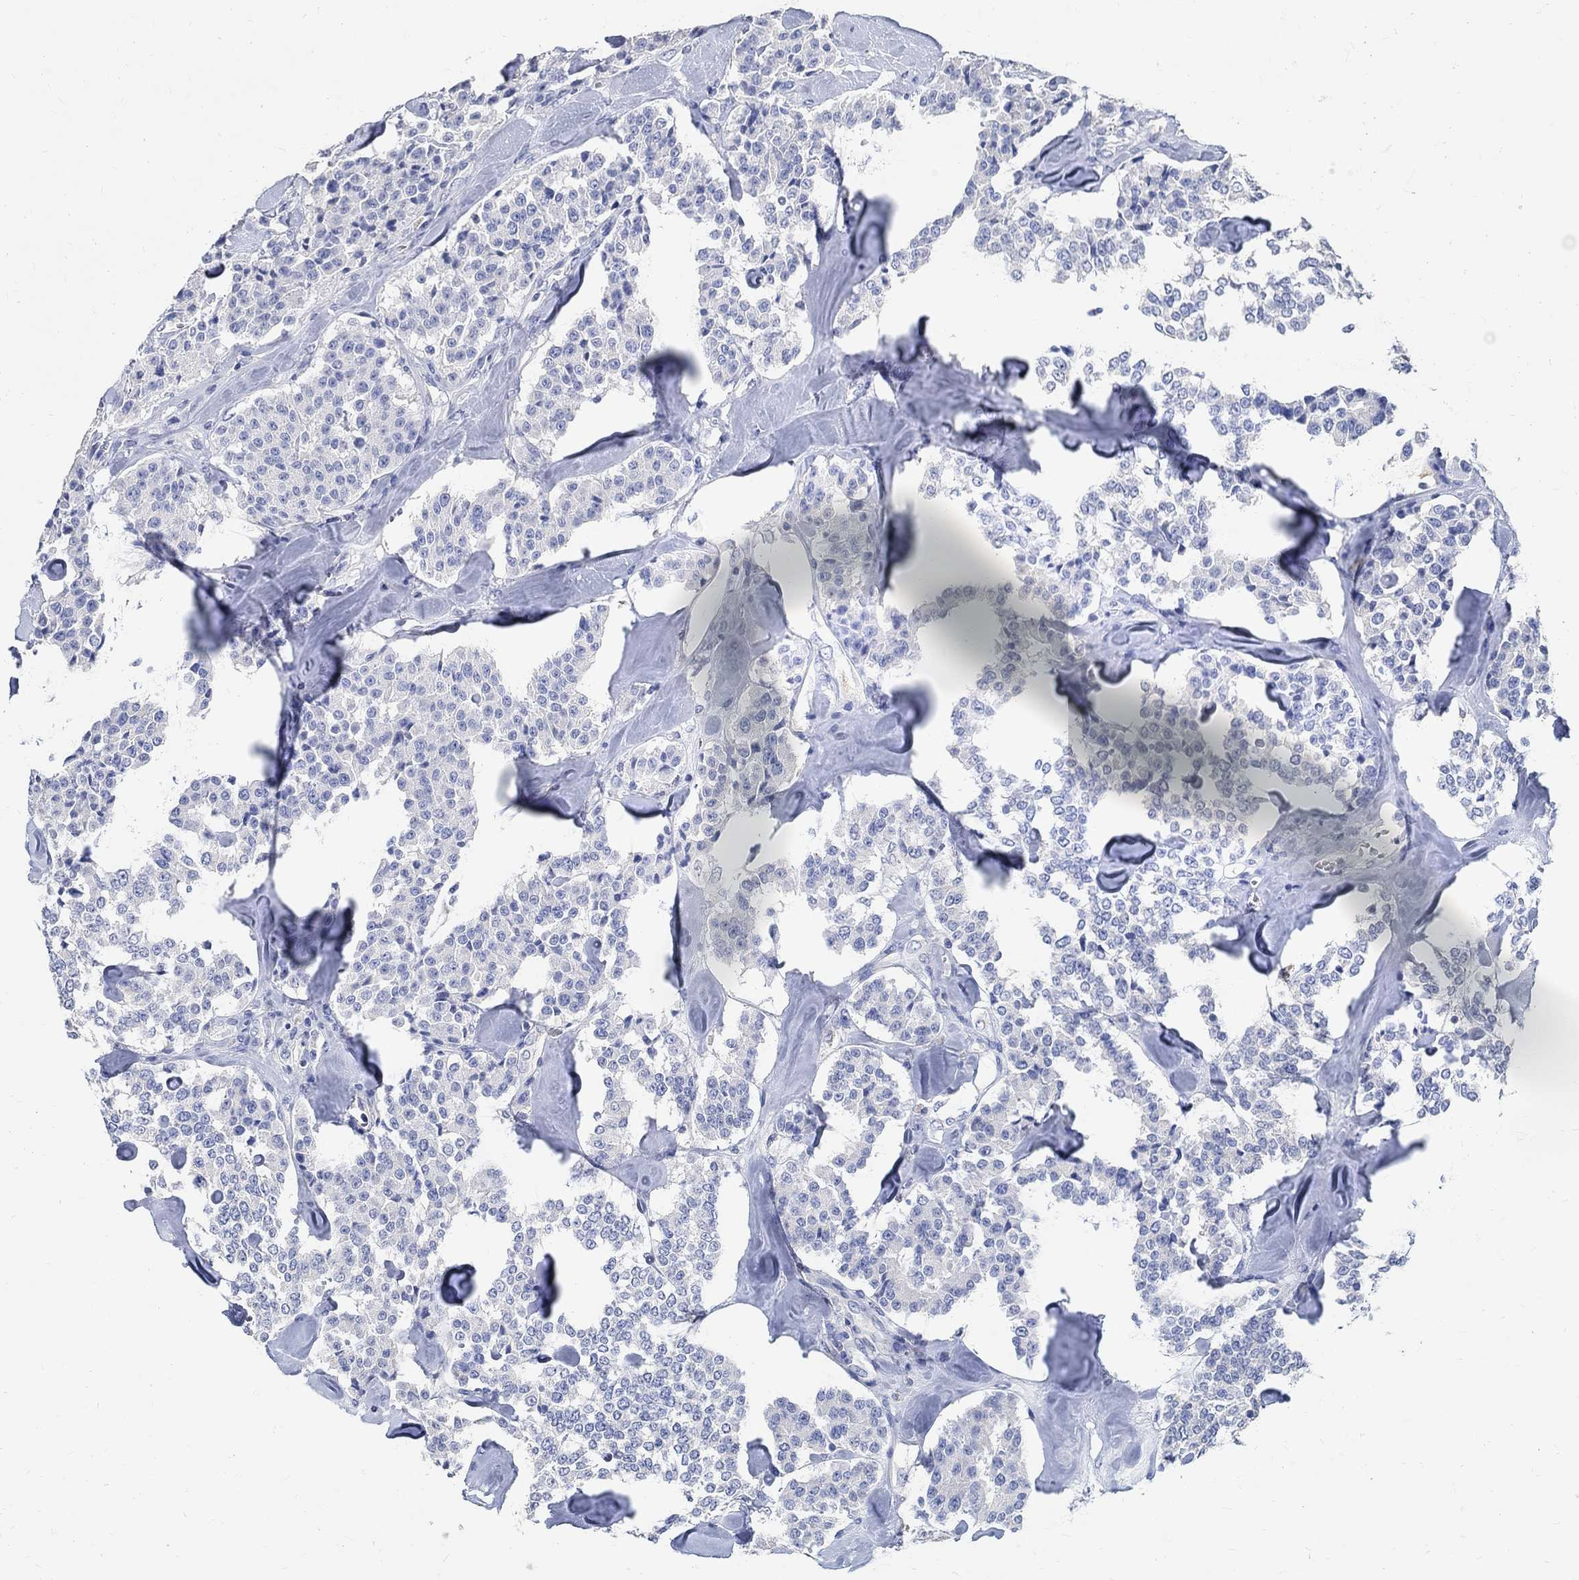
{"staining": {"intensity": "negative", "quantity": "none", "location": "none"}, "tissue": "carcinoid", "cell_type": "Tumor cells", "image_type": "cancer", "snomed": [{"axis": "morphology", "description": "Carcinoid, malignant, NOS"}, {"axis": "topography", "description": "Pancreas"}], "caption": "Malignant carcinoid stained for a protein using immunohistochemistry (IHC) shows no positivity tumor cells.", "gene": "PRX", "patient": {"sex": "male", "age": 41}}